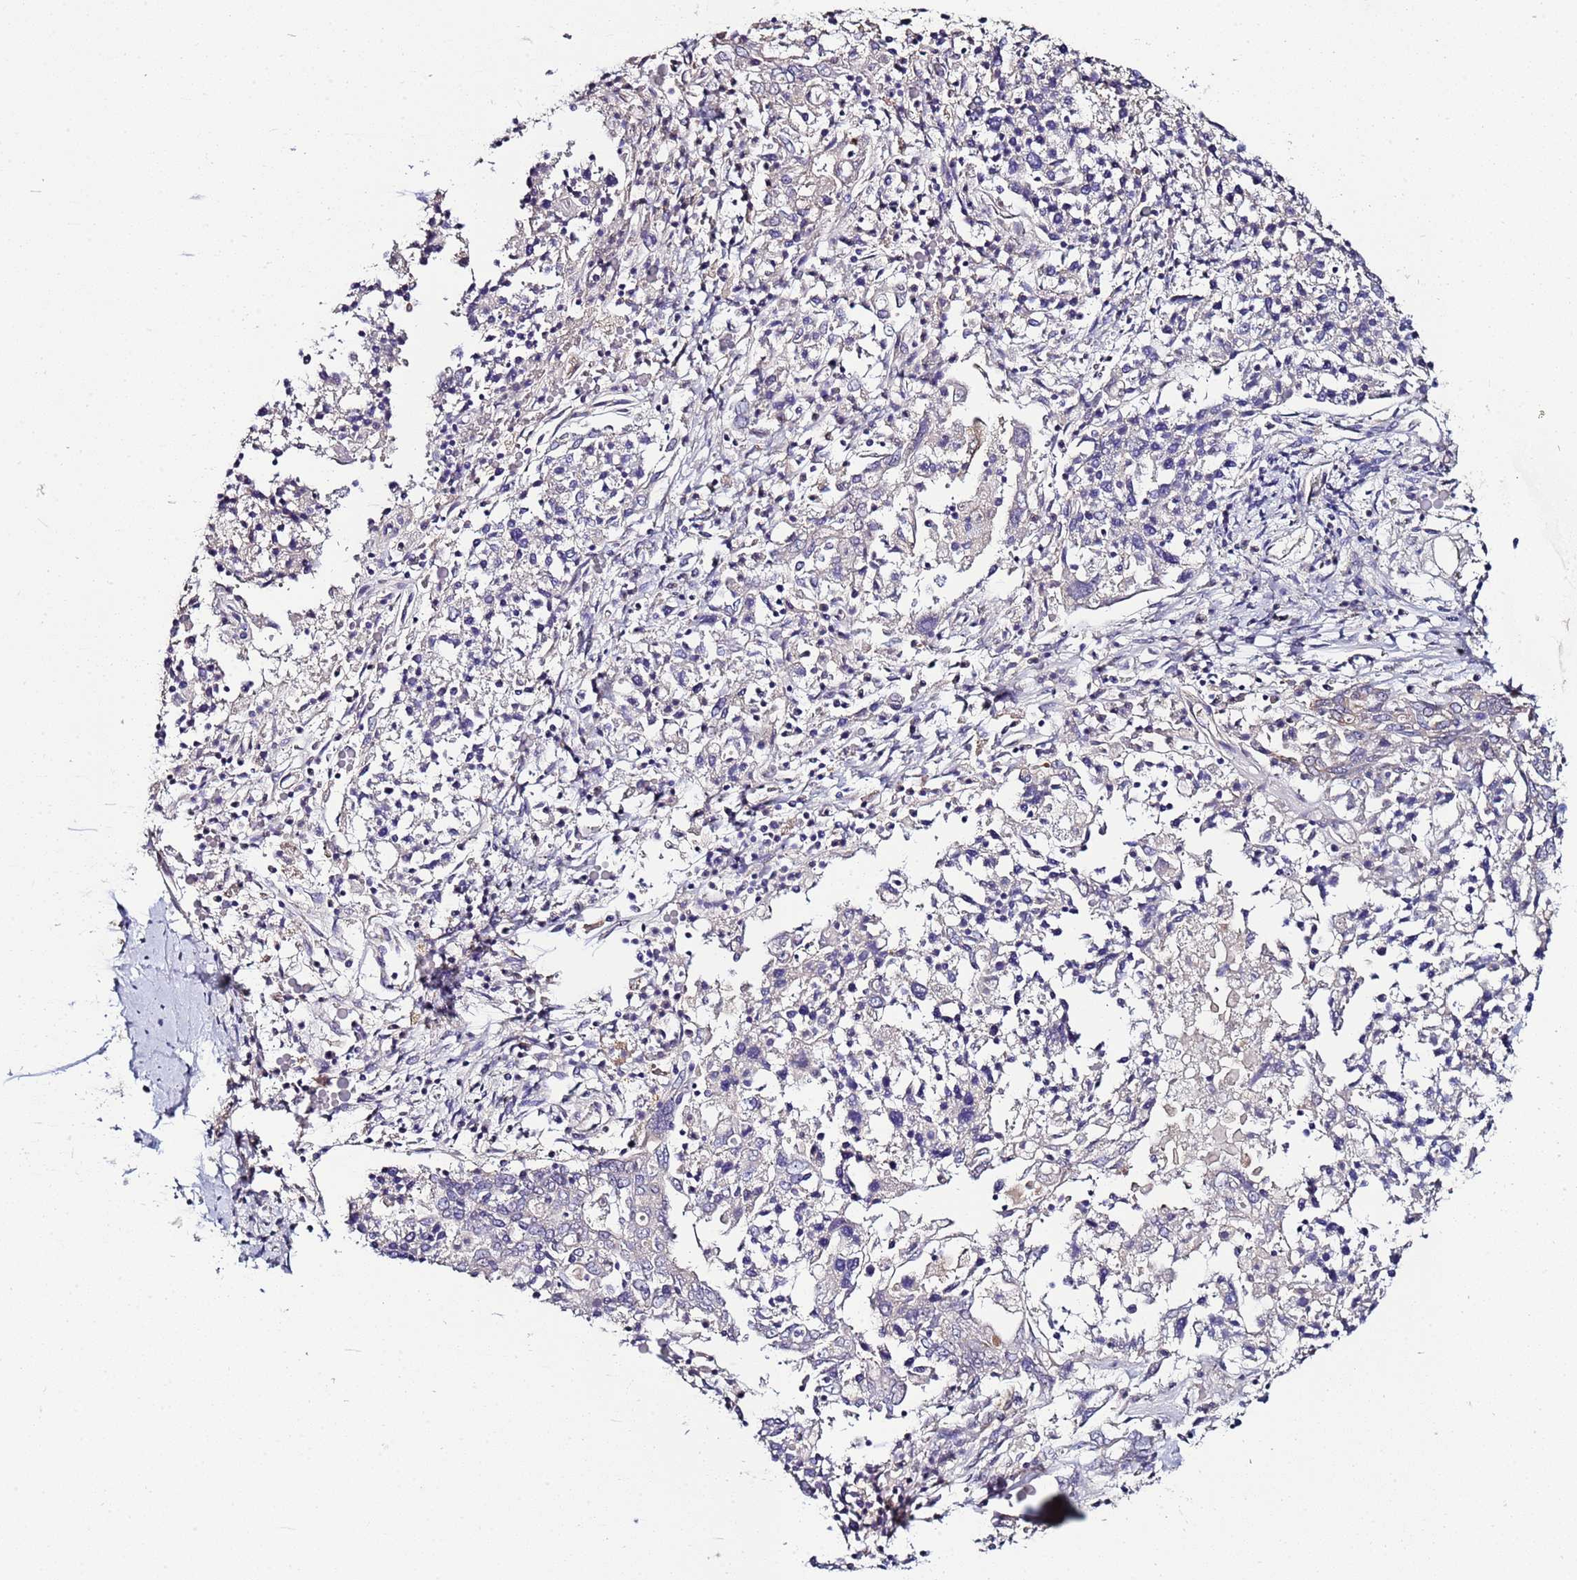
{"staining": {"intensity": "negative", "quantity": "none", "location": "none"}, "tissue": "ovarian cancer", "cell_type": "Tumor cells", "image_type": "cancer", "snomed": [{"axis": "morphology", "description": "Carcinoma, endometroid"}, {"axis": "topography", "description": "Ovary"}], "caption": "A high-resolution micrograph shows IHC staining of endometroid carcinoma (ovarian), which shows no significant expression in tumor cells.", "gene": "TRIM51", "patient": {"sex": "female", "age": 62}}